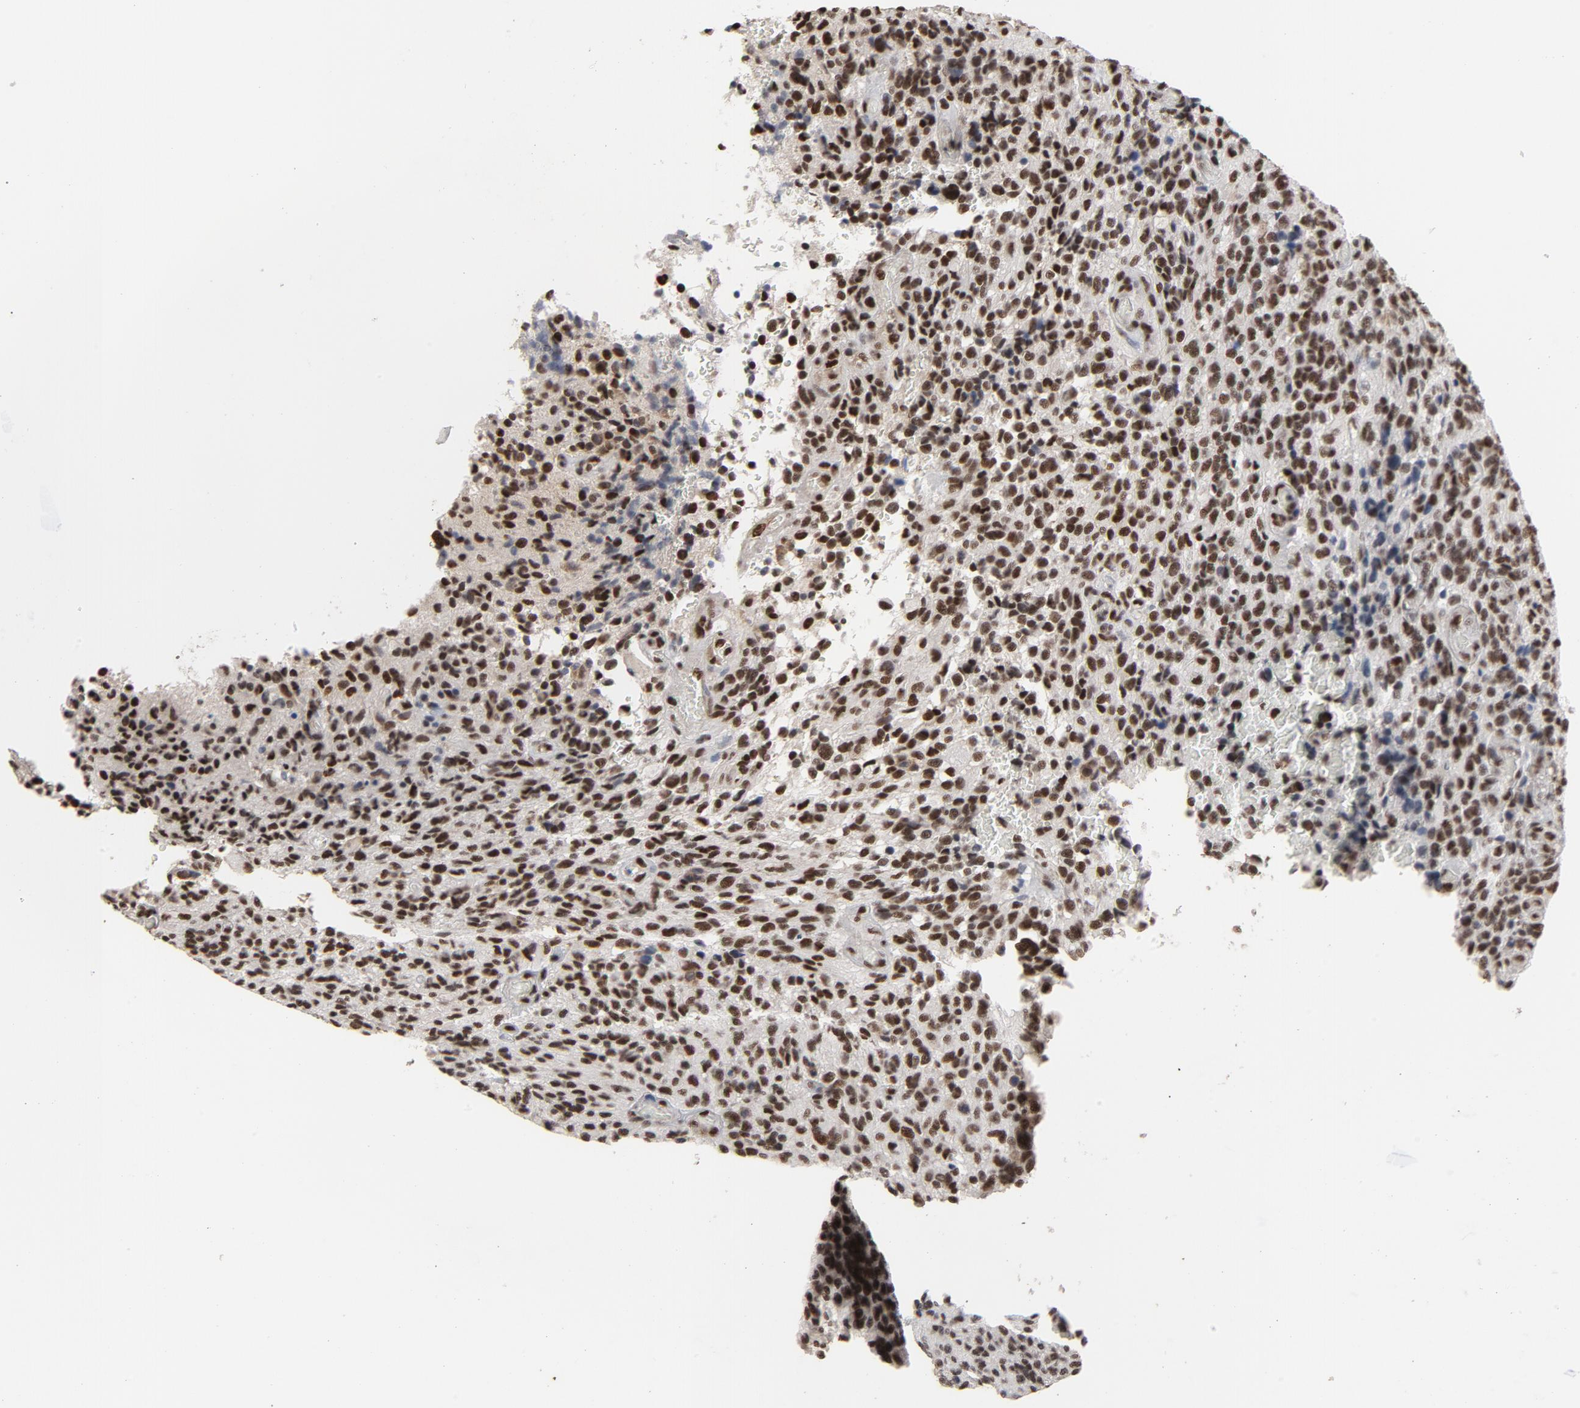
{"staining": {"intensity": "strong", "quantity": ">75%", "location": "nuclear"}, "tissue": "glioma", "cell_type": "Tumor cells", "image_type": "cancer", "snomed": [{"axis": "morphology", "description": "Normal tissue, NOS"}, {"axis": "morphology", "description": "Glioma, malignant, High grade"}, {"axis": "topography", "description": "Cerebral cortex"}], "caption": "Human glioma stained with a protein marker exhibits strong staining in tumor cells.", "gene": "MRE11", "patient": {"sex": "male", "age": 56}}